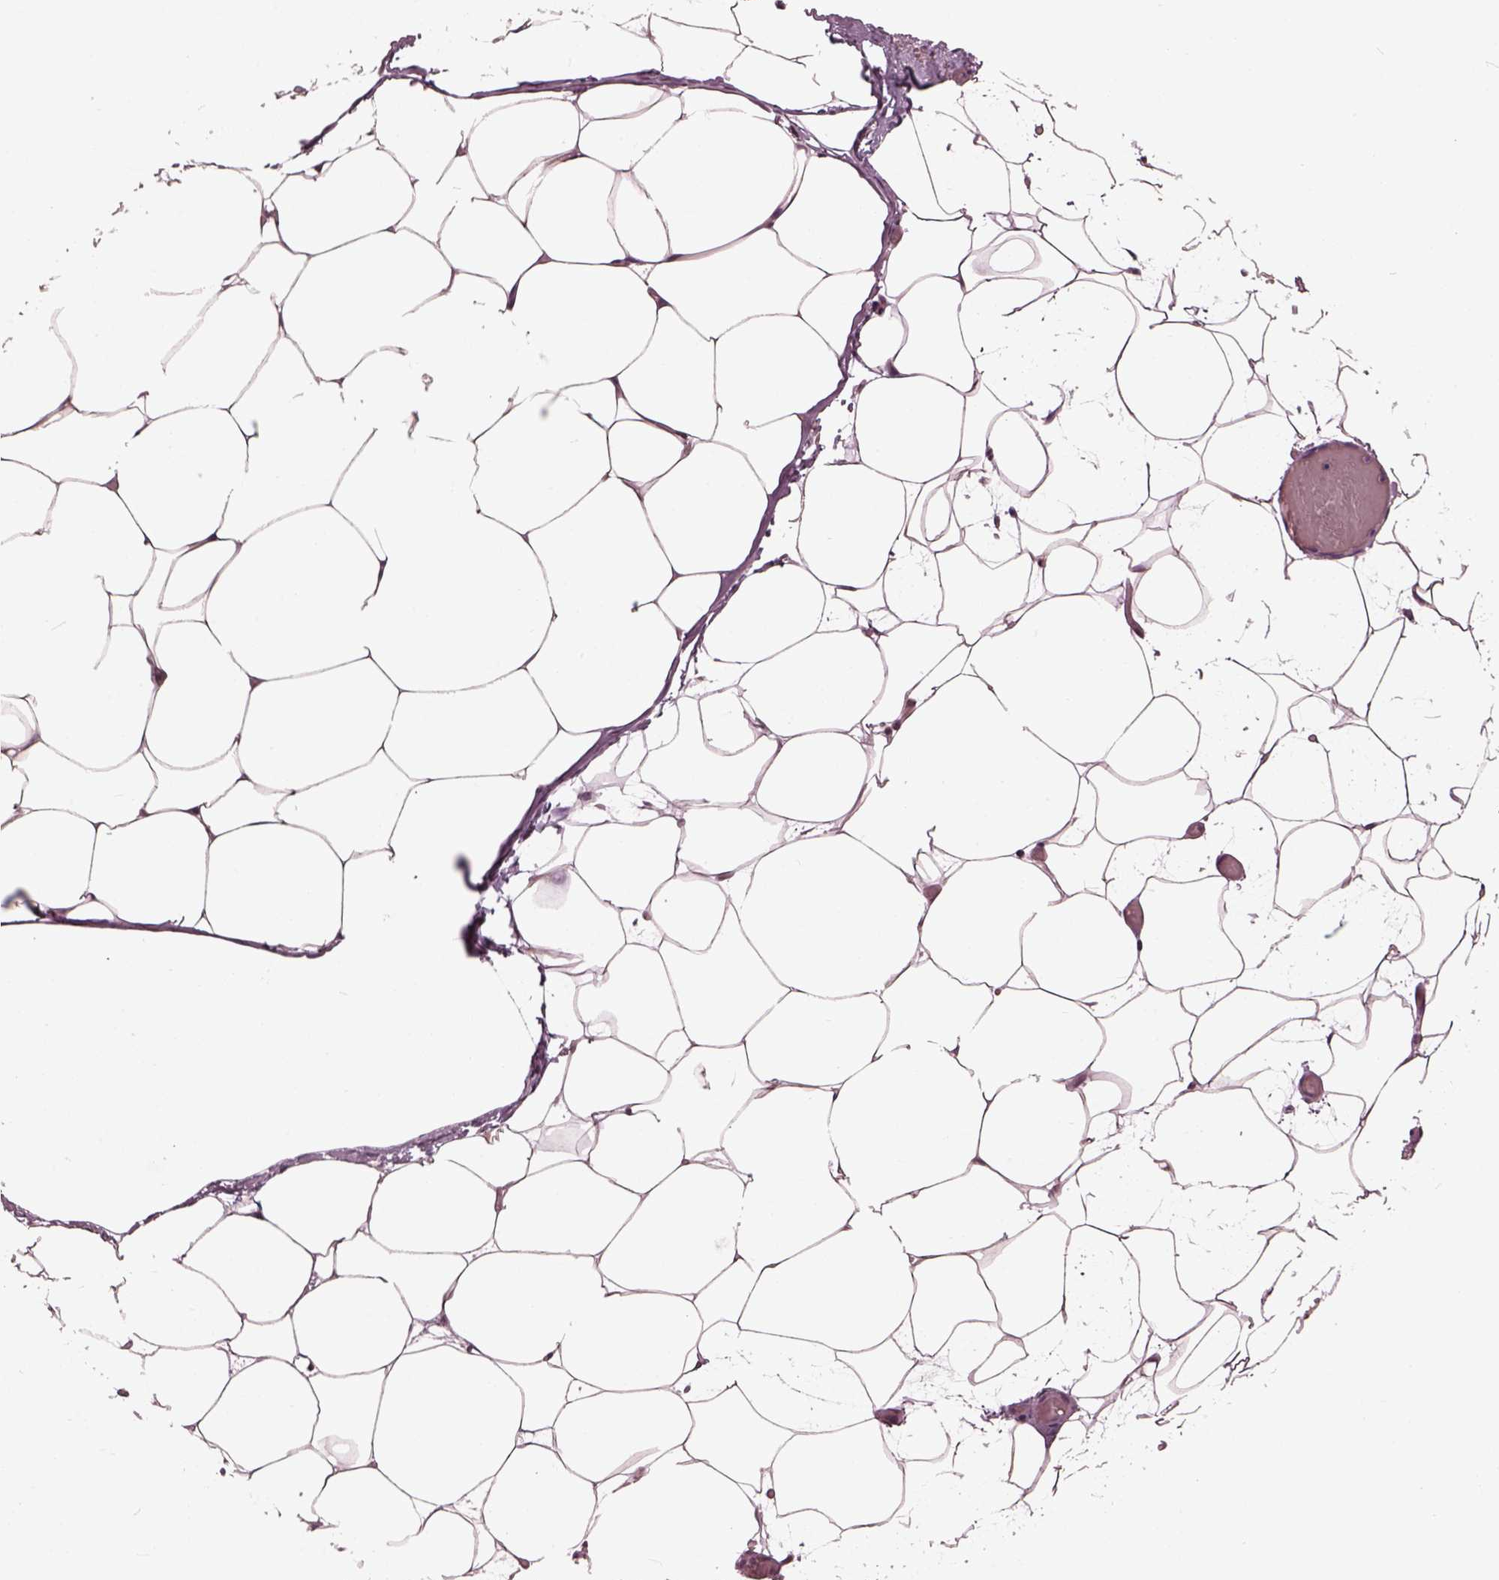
{"staining": {"intensity": "negative", "quantity": "none", "location": "none"}, "tissue": "adipose tissue", "cell_type": "Adipocytes", "image_type": "normal", "snomed": [{"axis": "morphology", "description": "Normal tissue, NOS"}, {"axis": "topography", "description": "Adipose tissue"}], "caption": "The histopathology image demonstrates no staining of adipocytes in unremarkable adipose tissue.", "gene": "GAL", "patient": {"sex": "male", "age": 57}}